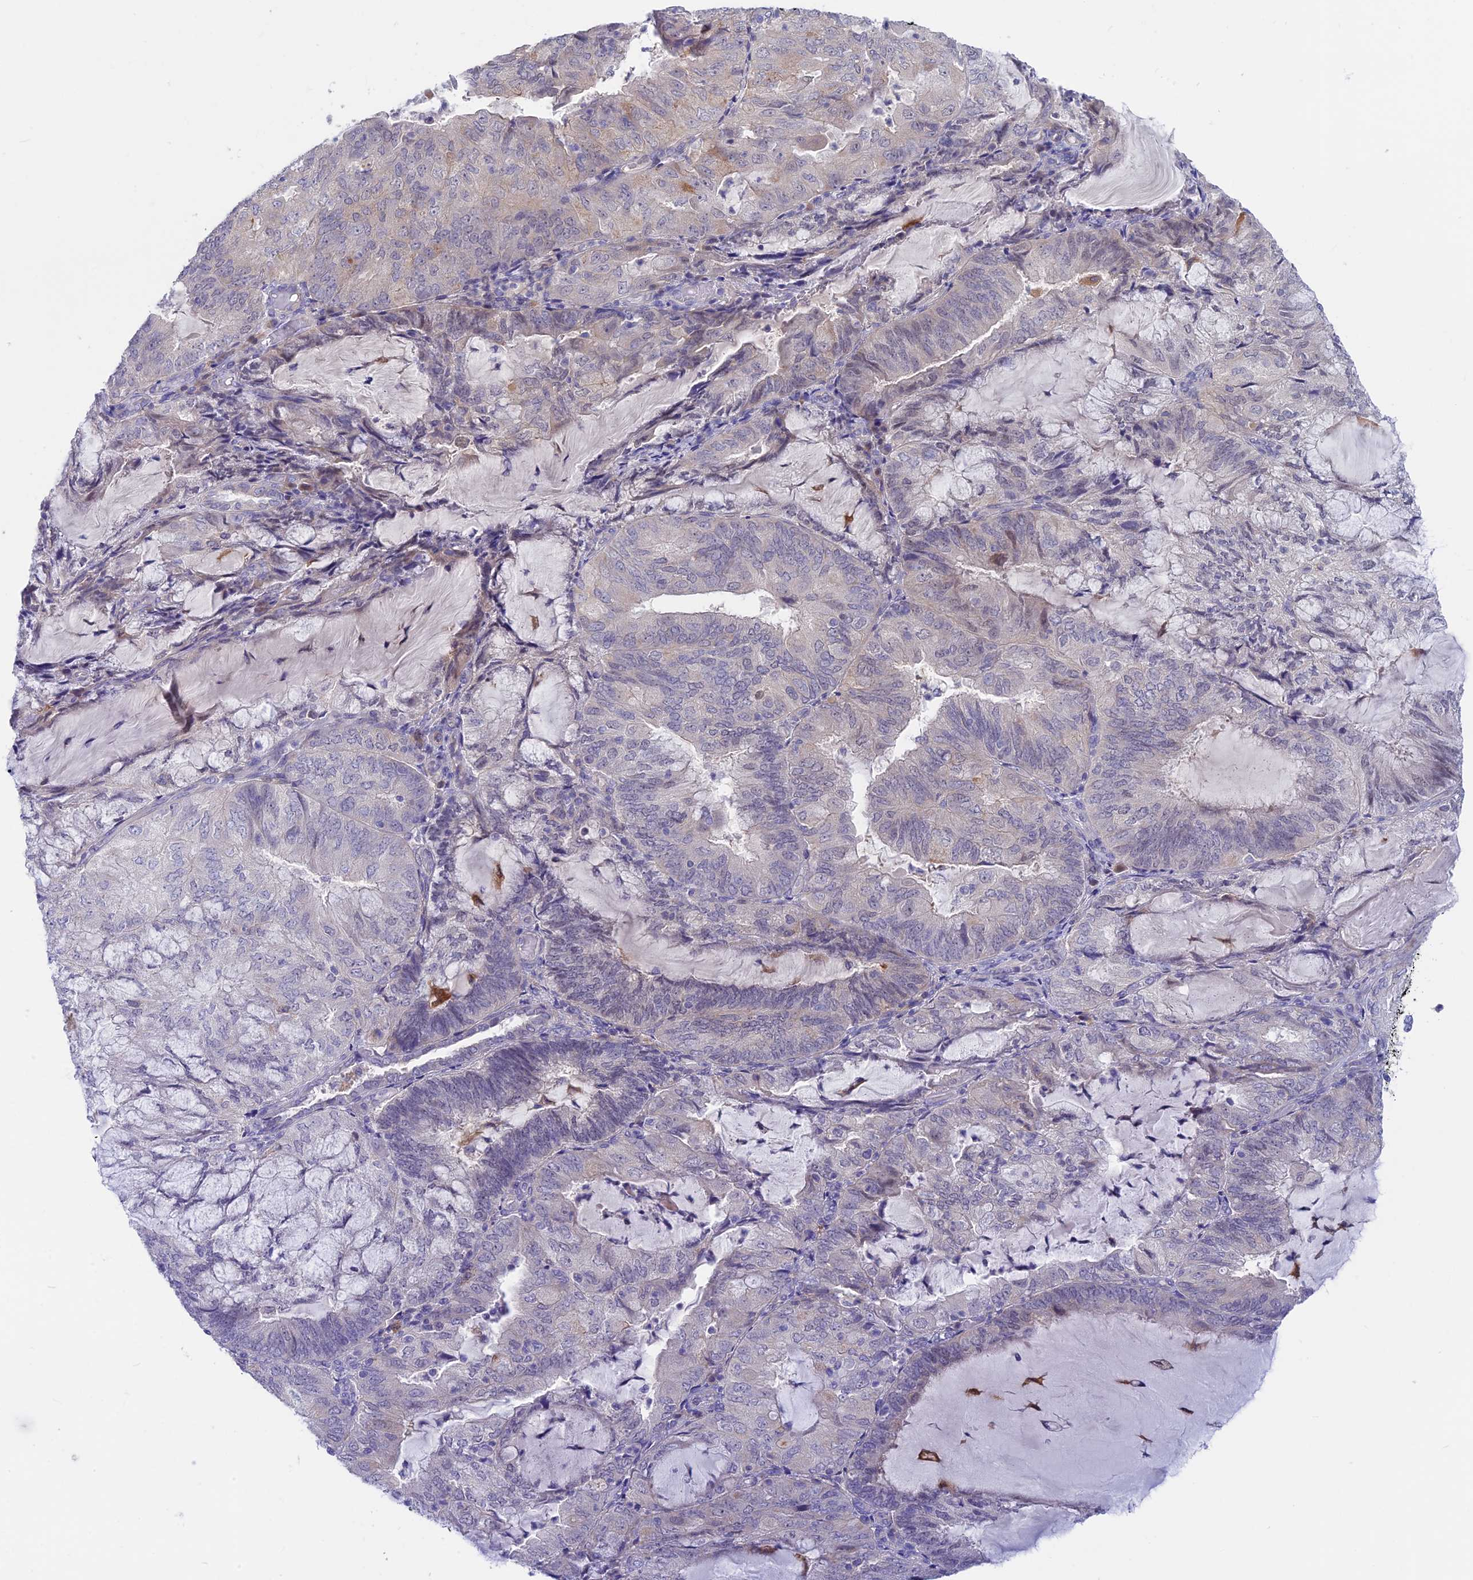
{"staining": {"intensity": "weak", "quantity": "<25%", "location": "cytoplasmic/membranous"}, "tissue": "endometrial cancer", "cell_type": "Tumor cells", "image_type": "cancer", "snomed": [{"axis": "morphology", "description": "Adenocarcinoma, NOS"}, {"axis": "topography", "description": "Endometrium"}], "caption": "Protein analysis of endometrial cancer (adenocarcinoma) shows no significant positivity in tumor cells.", "gene": "SNTN", "patient": {"sex": "female", "age": 81}}